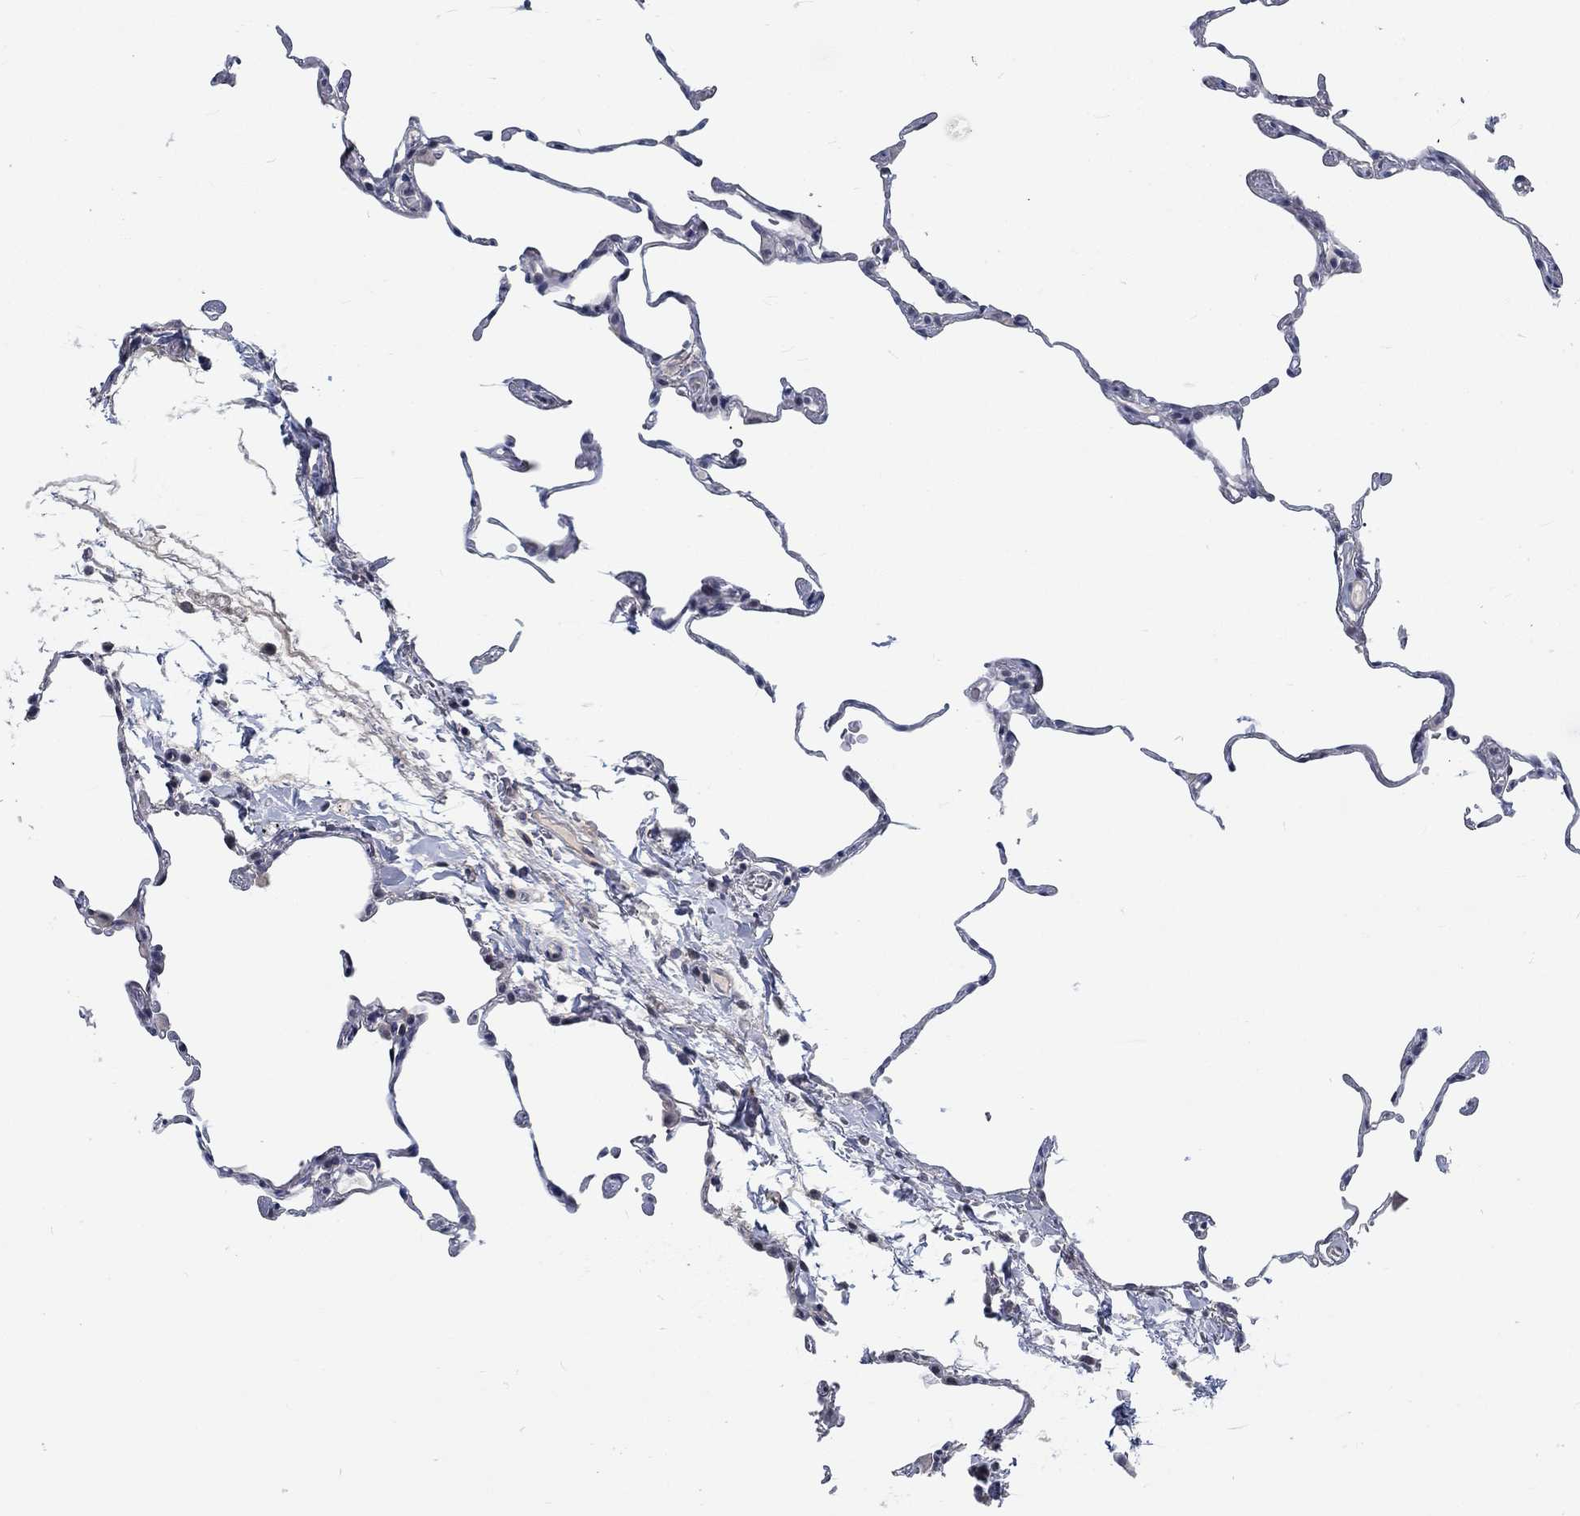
{"staining": {"intensity": "negative", "quantity": "none", "location": "none"}, "tissue": "lung", "cell_type": "Alveolar cells", "image_type": "normal", "snomed": [{"axis": "morphology", "description": "Normal tissue, NOS"}, {"axis": "topography", "description": "Lung"}], "caption": "A high-resolution photomicrograph shows immunohistochemistry staining of unremarkable lung, which demonstrates no significant positivity in alveolar cells. The staining is performed using DAB (3,3'-diaminobenzidine) brown chromogen with nuclei counter-stained in using hematoxylin.", "gene": "MYBPC1", "patient": {"sex": "female", "age": 57}}